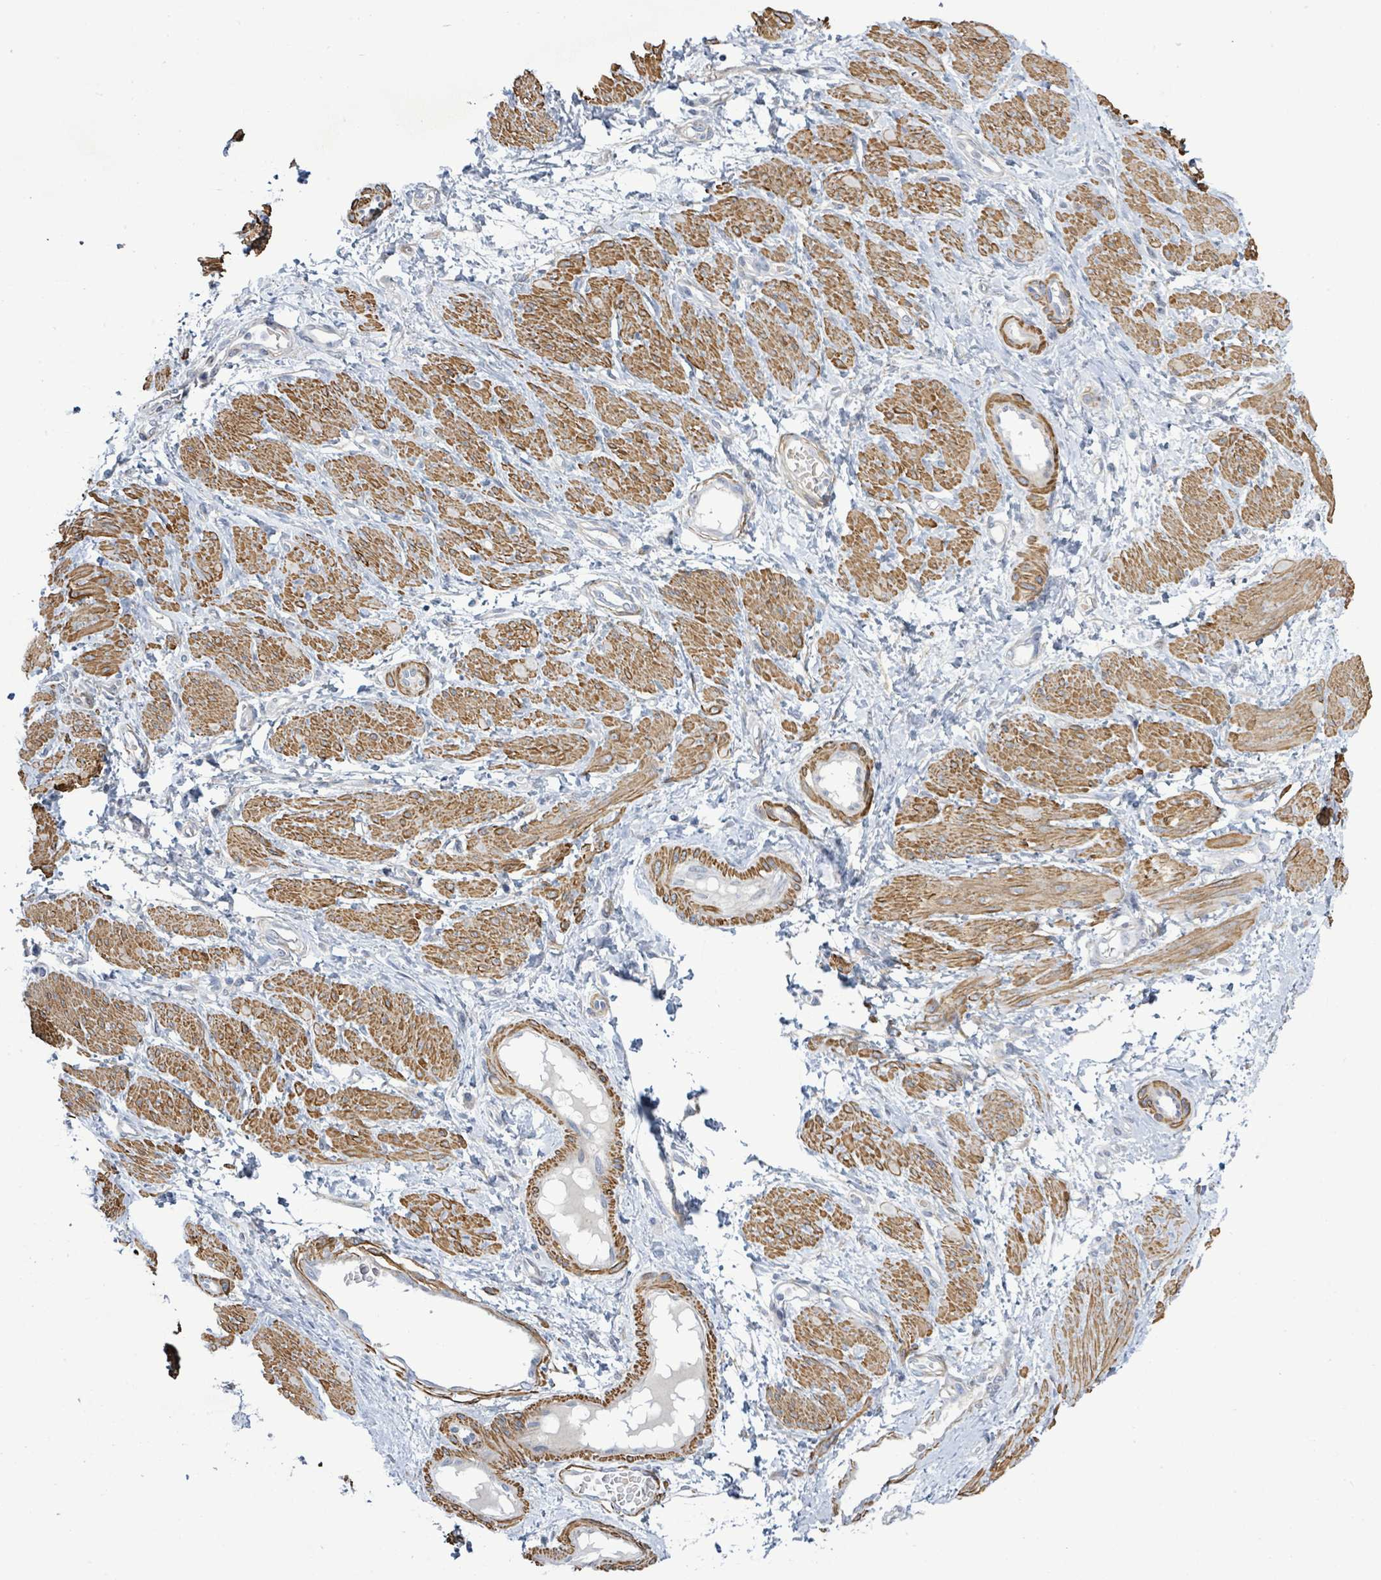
{"staining": {"intensity": "moderate", "quantity": ">75%", "location": "cytoplasmic/membranous"}, "tissue": "smooth muscle", "cell_type": "Smooth muscle cells", "image_type": "normal", "snomed": [{"axis": "morphology", "description": "Normal tissue, NOS"}, {"axis": "topography", "description": "Smooth muscle"}, {"axis": "topography", "description": "Uterus"}], "caption": "Immunohistochemical staining of benign human smooth muscle demonstrates >75% levels of moderate cytoplasmic/membranous protein staining in about >75% of smooth muscle cells. (brown staining indicates protein expression, while blue staining denotes nuclei).", "gene": "DMRTC1B", "patient": {"sex": "female", "age": 39}}